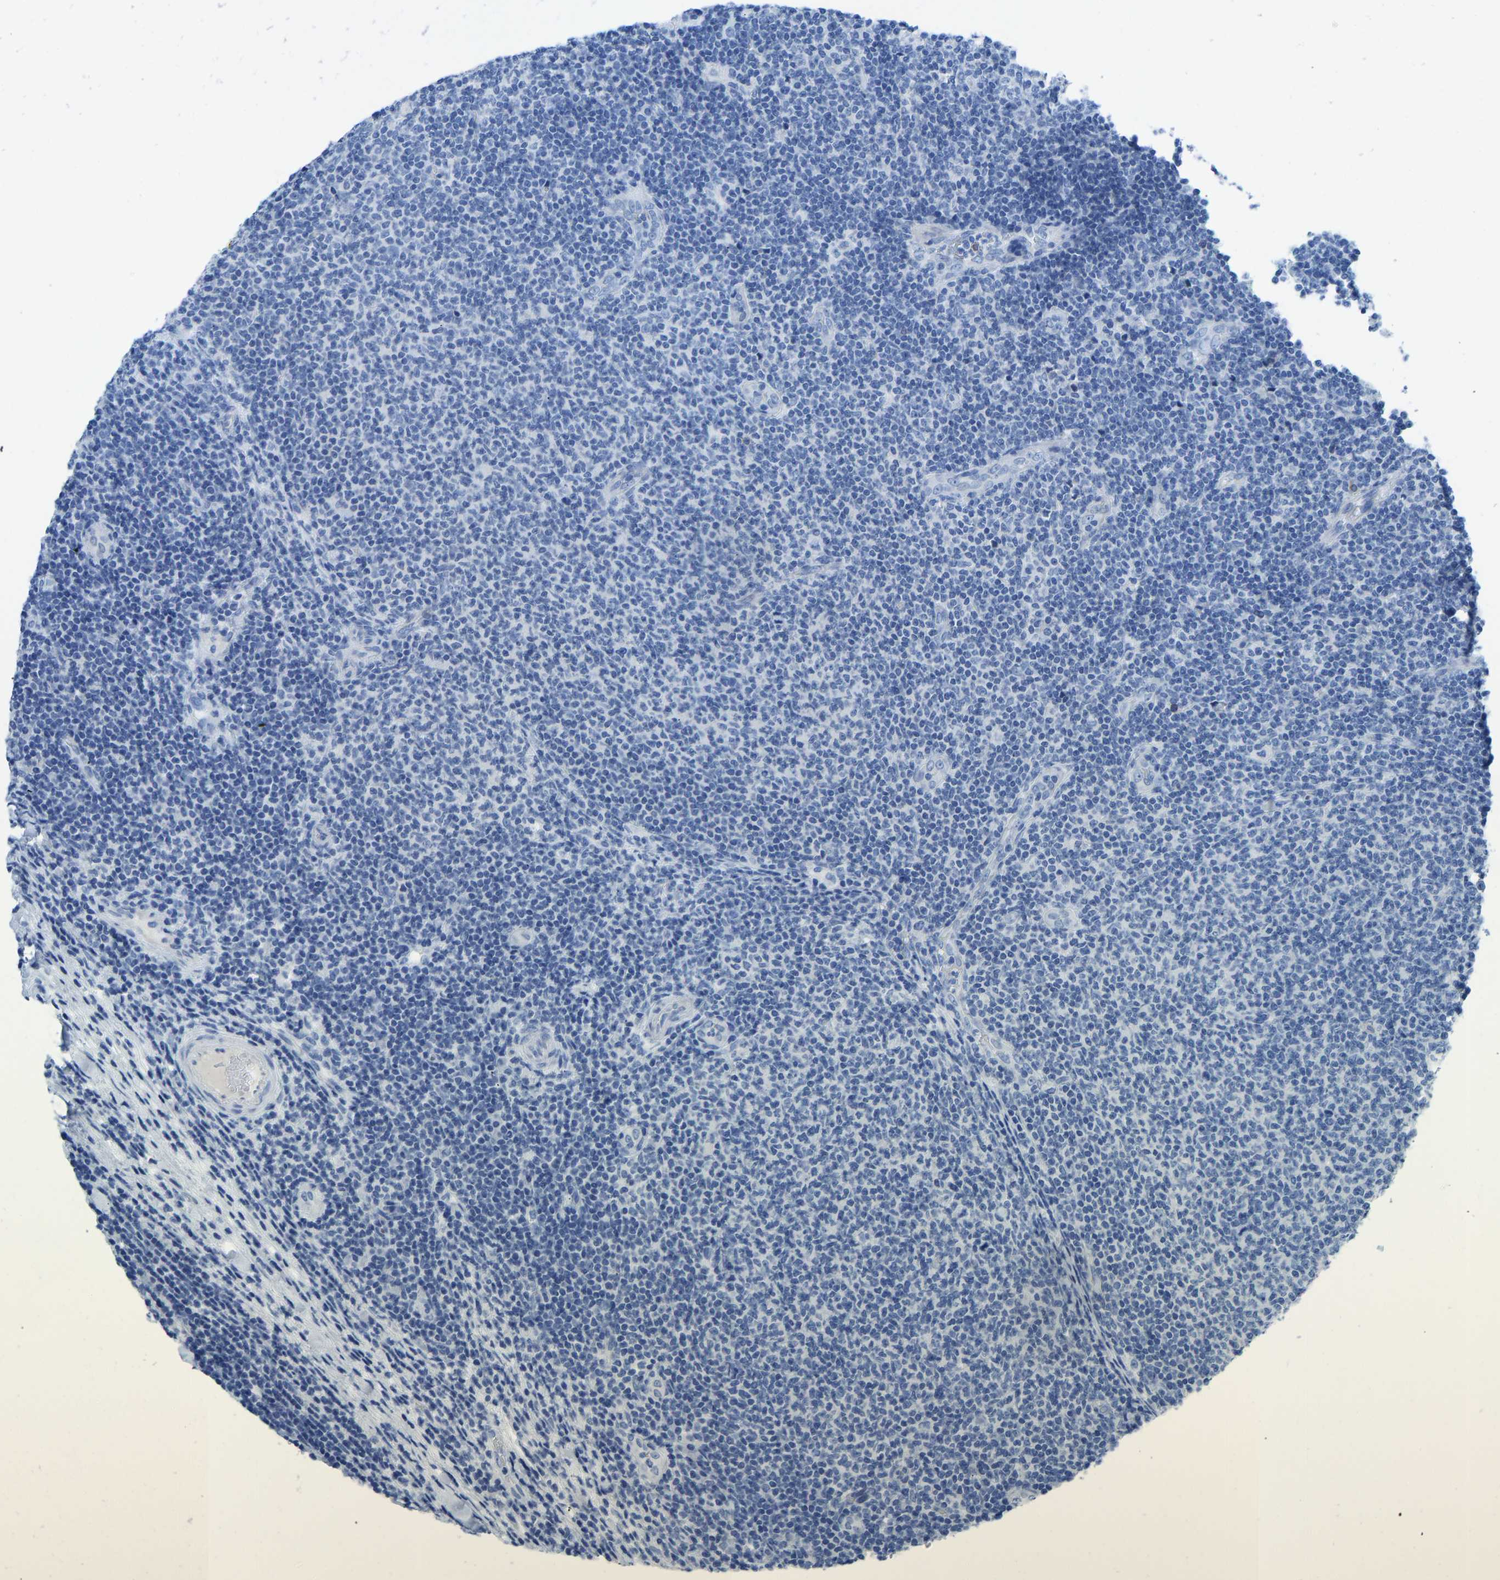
{"staining": {"intensity": "negative", "quantity": "none", "location": "none"}, "tissue": "lymphoma", "cell_type": "Tumor cells", "image_type": "cancer", "snomed": [{"axis": "morphology", "description": "Malignant lymphoma, non-Hodgkin's type, Low grade"}, {"axis": "topography", "description": "Lymph node"}], "caption": "IHC micrograph of neoplastic tissue: low-grade malignant lymphoma, non-Hodgkin's type stained with DAB (3,3'-diaminobenzidine) reveals no significant protein staining in tumor cells.", "gene": "NKAIN3", "patient": {"sex": "male", "age": 66}}